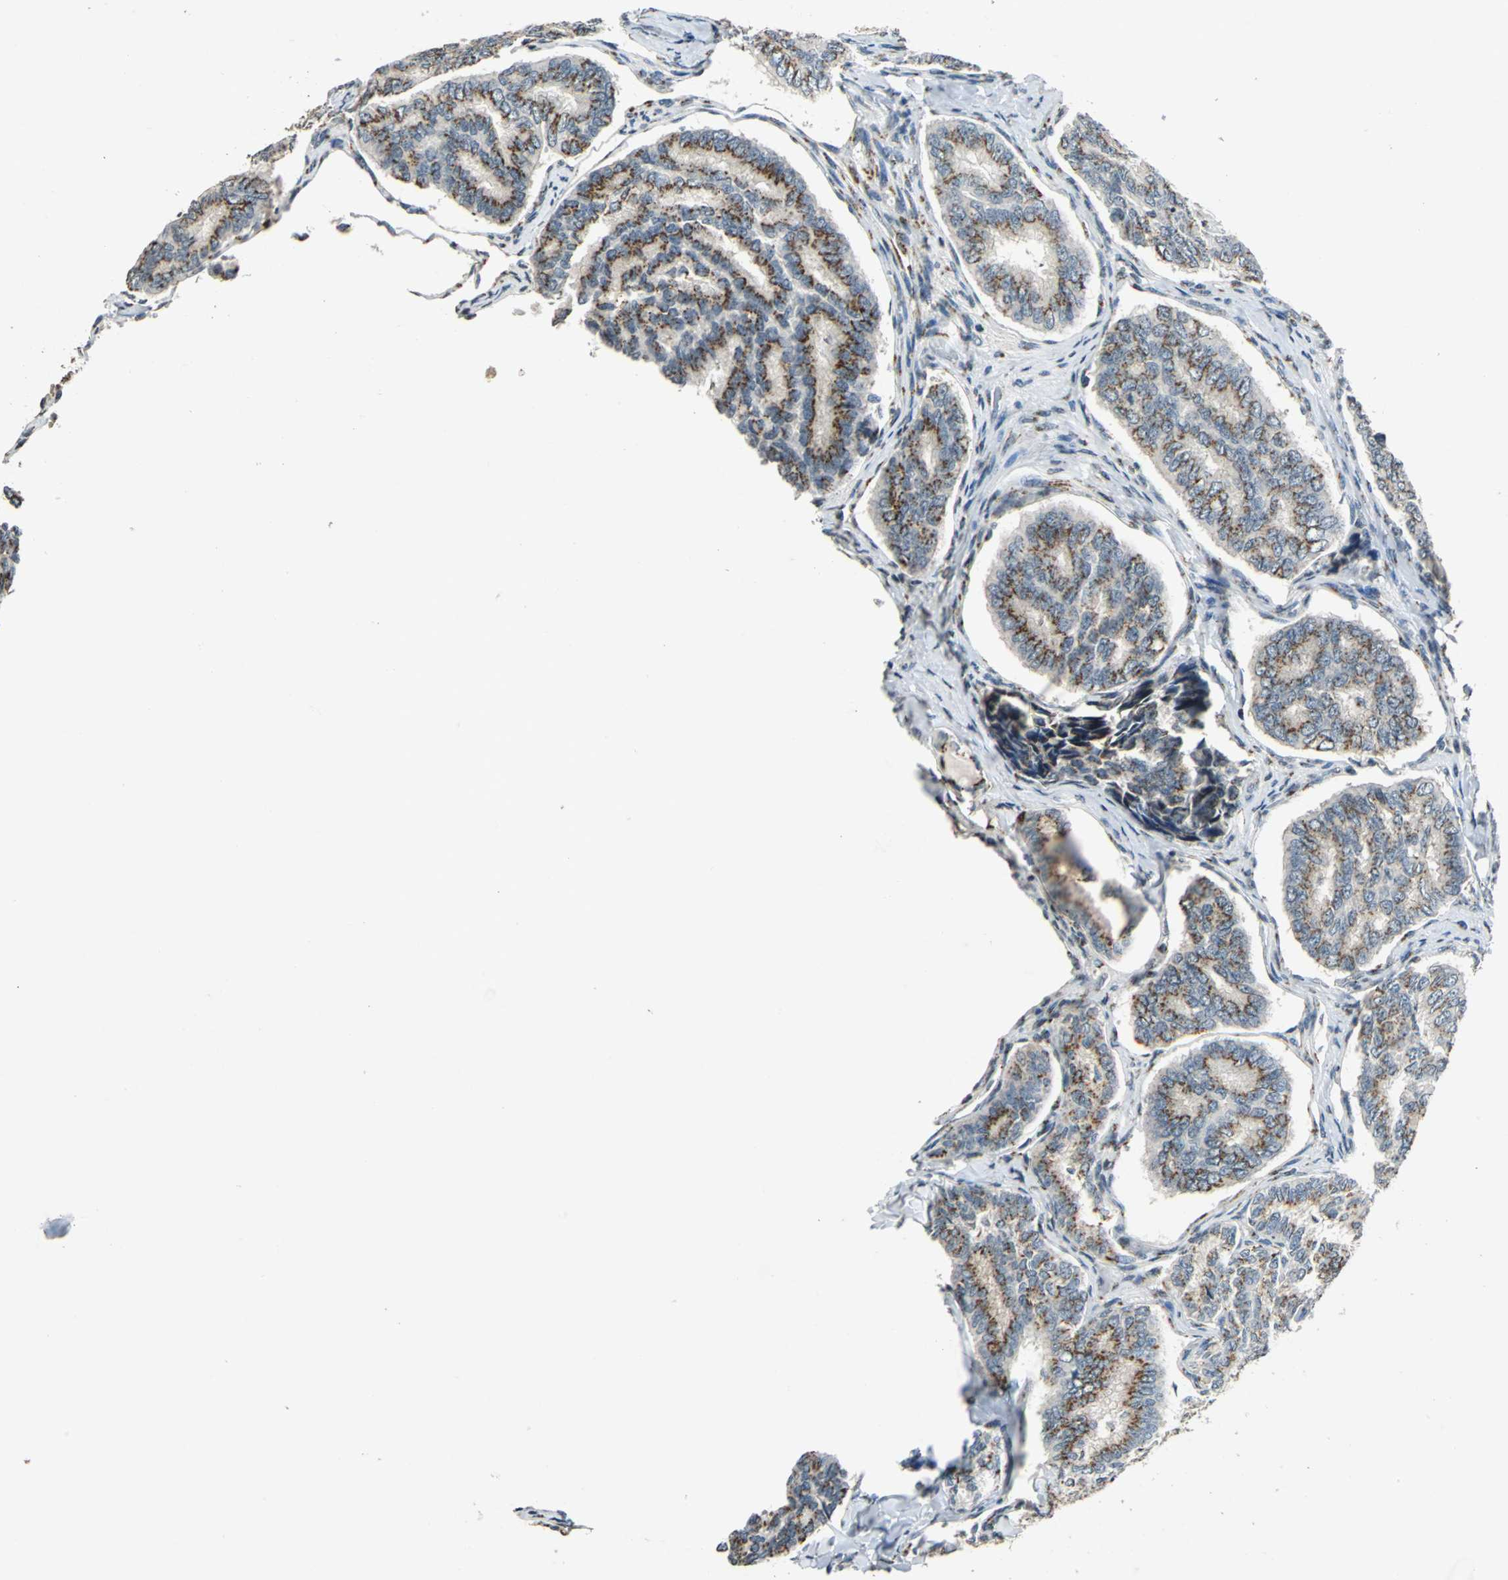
{"staining": {"intensity": "strong", "quantity": ">75%", "location": "cytoplasmic/membranous"}, "tissue": "thyroid cancer", "cell_type": "Tumor cells", "image_type": "cancer", "snomed": [{"axis": "morphology", "description": "Papillary adenocarcinoma, NOS"}, {"axis": "topography", "description": "Thyroid gland"}], "caption": "Papillary adenocarcinoma (thyroid) tissue exhibits strong cytoplasmic/membranous positivity in about >75% of tumor cells, visualized by immunohistochemistry.", "gene": "TMEM115", "patient": {"sex": "female", "age": 35}}